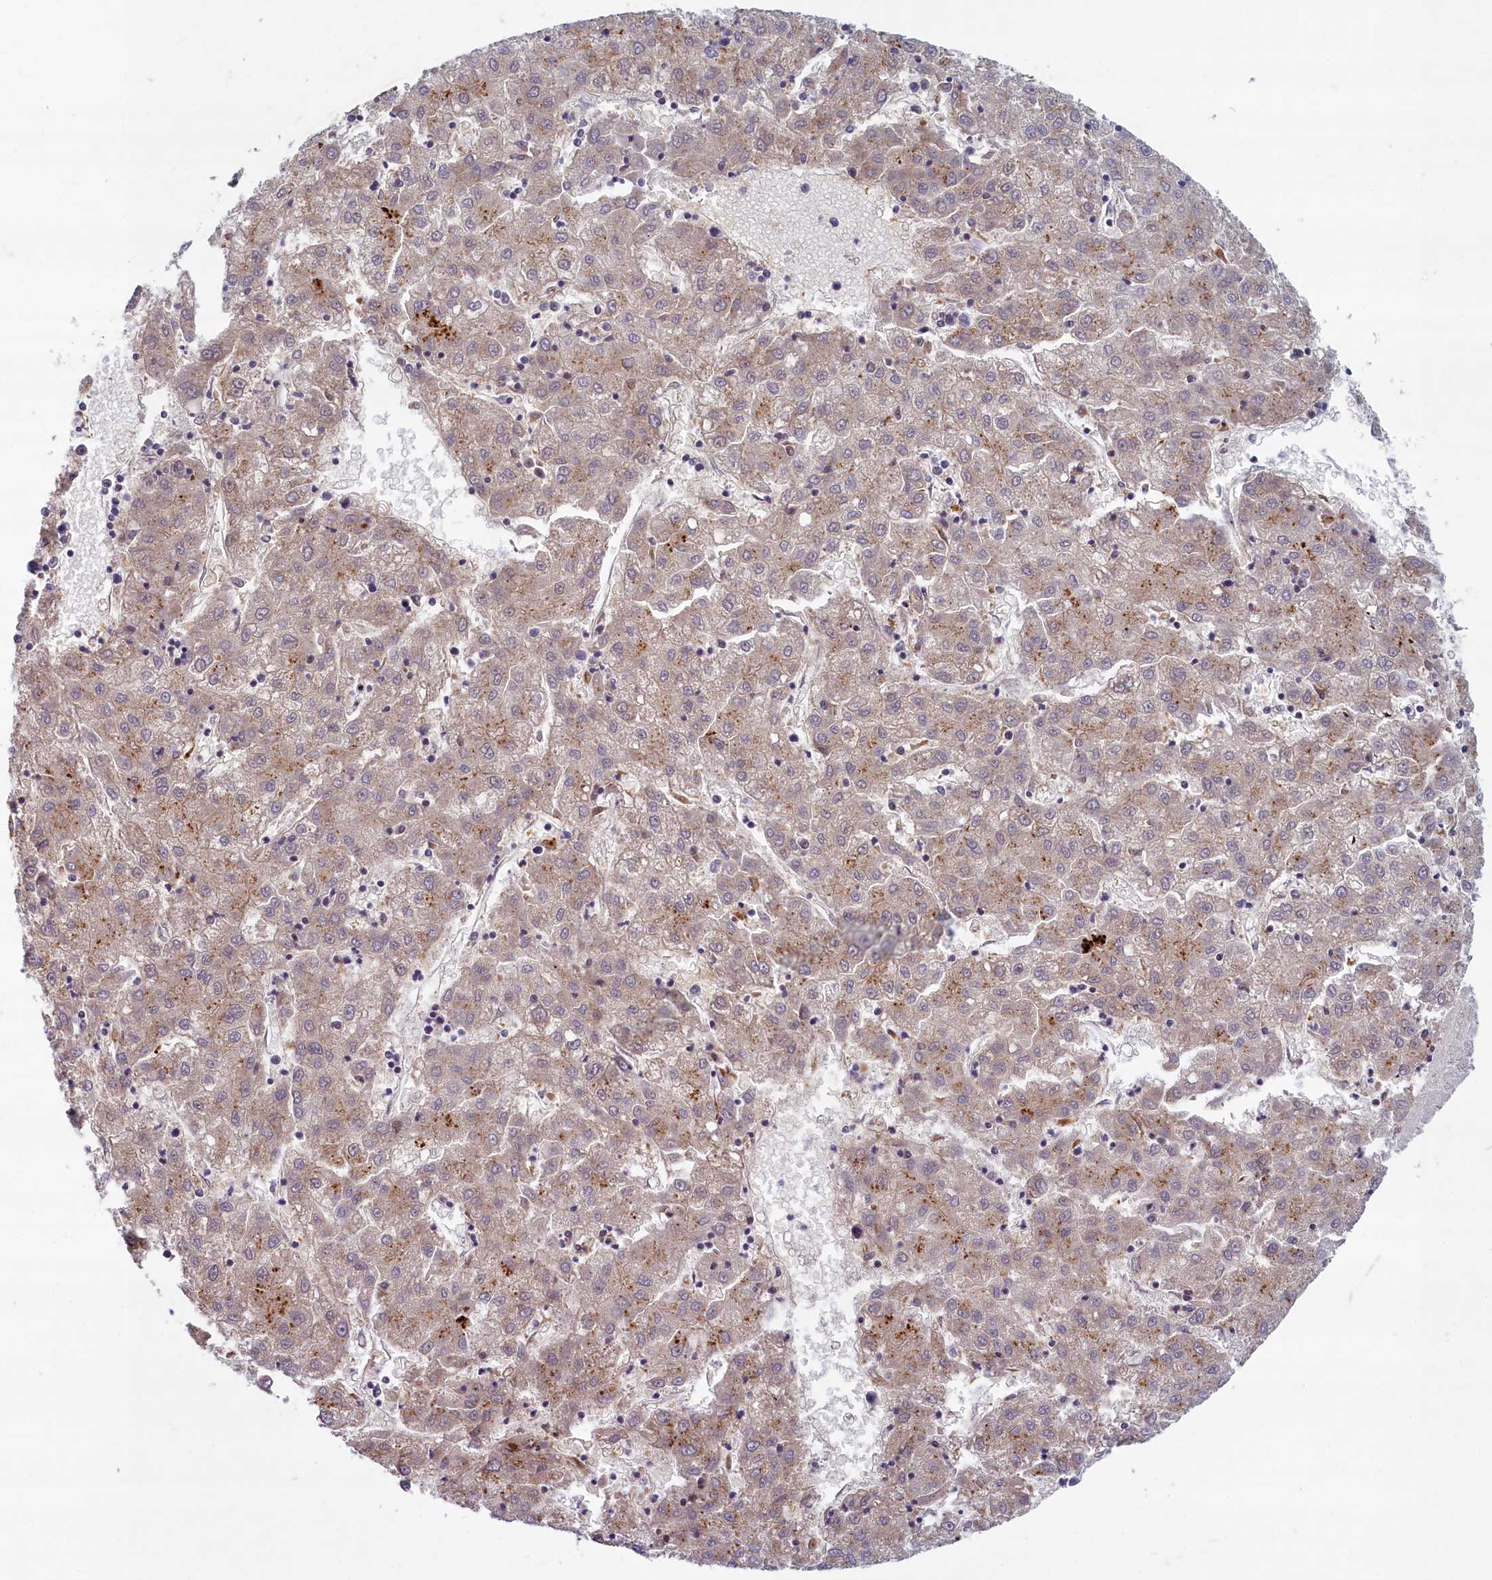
{"staining": {"intensity": "weak", "quantity": "<25%", "location": "cytoplasmic/membranous"}, "tissue": "liver cancer", "cell_type": "Tumor cells", "image_type": "cancer", "snomed": [{"axis": "morphology", "description": "Carcinoma, Hepatocellular, NOS"}, {"axis": "topography", "description": "Liver"}], "caption": "DAB immunohistochemical staining of liver hepatocellular carcinoma exhibits no significant positivity in tumor cells. (IHC, brightfield microscopy, high magnification).", "gene": "FCSK", "patient": {"sex": "male", "age": 72}}